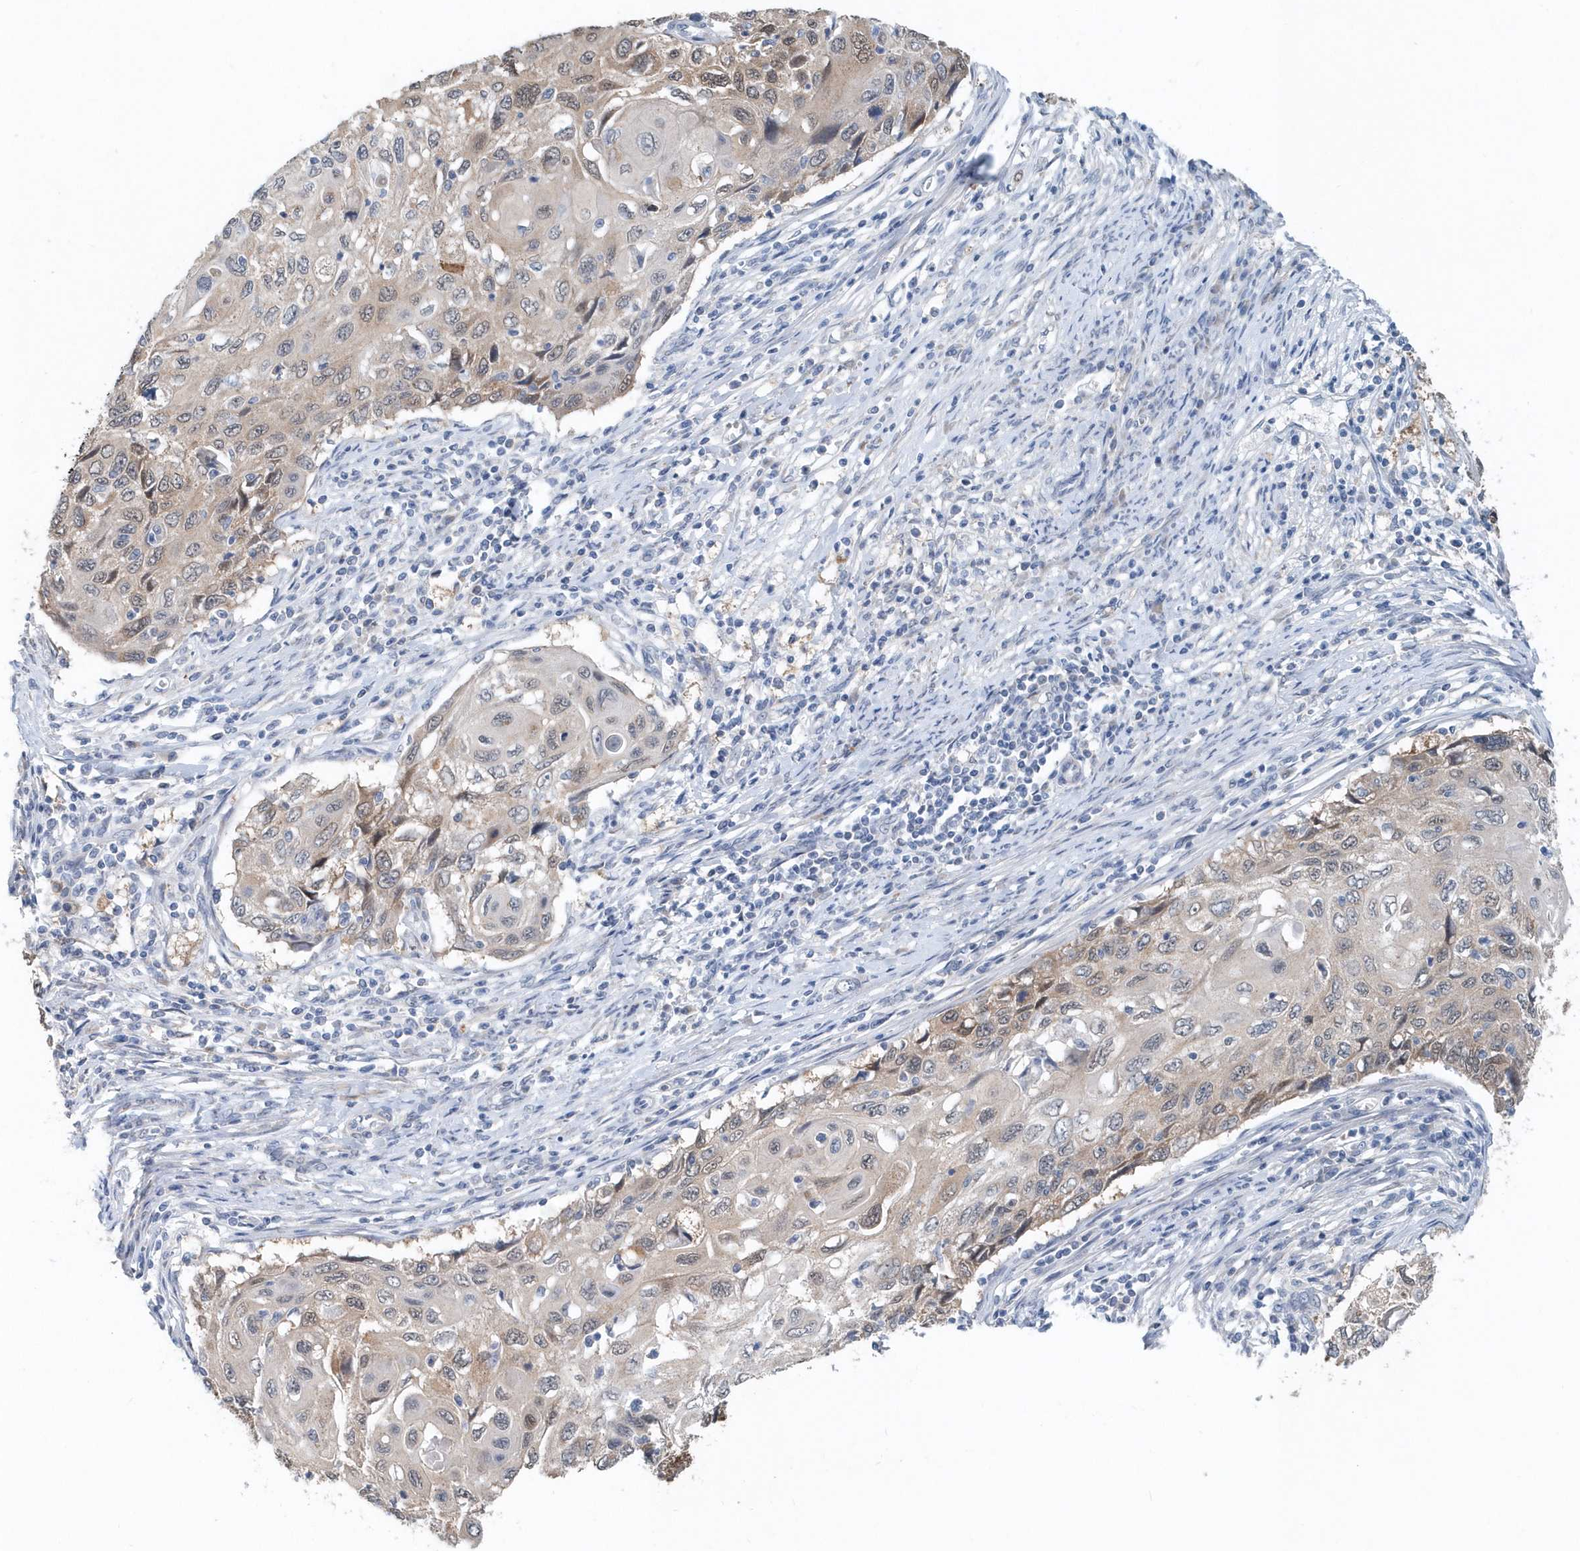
{"staining": {"intensity": "weak", "quantity": "25%-75%", "location": "cytoplasmic/membranous"}, "tissue": "cervical cancer", "cell_type": "Tumor cells", "image_type": "cancer", "snomed": [{"axis": "morphology", "description": "Squamous cell carcinoma, NOS"}, {"axis": "topography", "description": "Cervix"}], "caption": "Immunohistochemistry (IHC) staining of squamous cell carcinoma (cervical), which exhibits low levels of weak cytoplasmic/membranous positivity in approximately 25%-75% of tumor cells indicating weak cytoplasmic/membranous protein expression. The staining was performed using DAB (3,3'-diaminobenzidine) (brown) for protein detection and nuclei were counterstained in hematoxylin (blue).", "gene": "PFN2", "patient": {"sex": "female", "age": 70}}